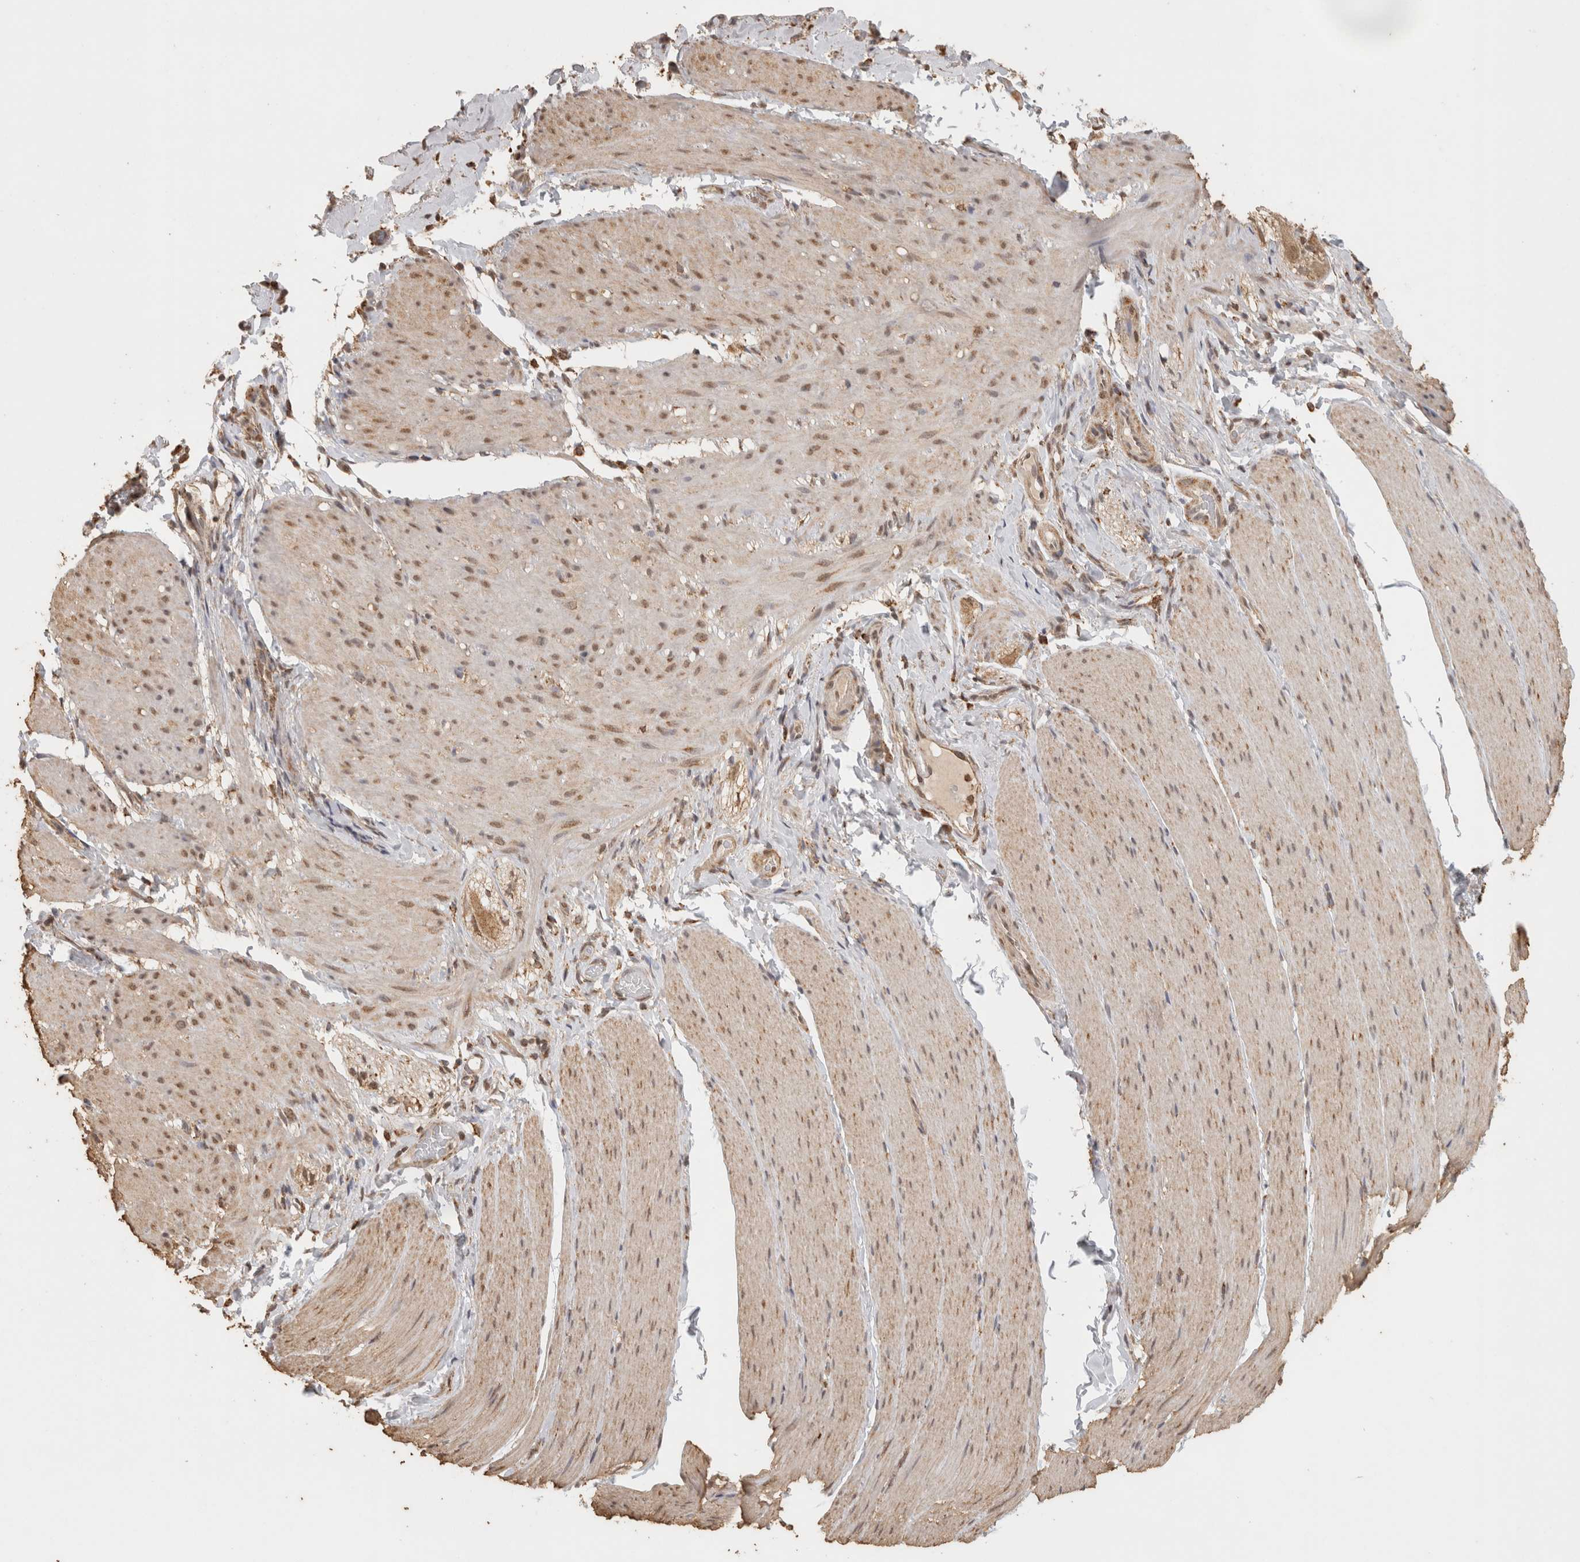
{"staining": {"intensity": "weak", "quantity": ">75%", "location": "cytoplasmic/membranous,nuclear"}, "tissue": "smooth muscle", "cell_type": "Smooth muscle cells", "image_type": "normal", "snomed": [{"axis": "morphology", "description": "Normal tissue, NOS"}, {"axis": "topography", "description": "Smooth muscle"}, {"axis": "topography", "description": "Small intestine"}], "caption": "Protein expression analysis of benign smooth muscle reveals weak cytoplasmic/membranous,nuclear staining in approximately >75% of smooth muscle cells. The protein is shown in brown color, while the nuclei are stained blue.", "gene": "BNIP3L", "patient": {"sex": "female", "age": 84}}